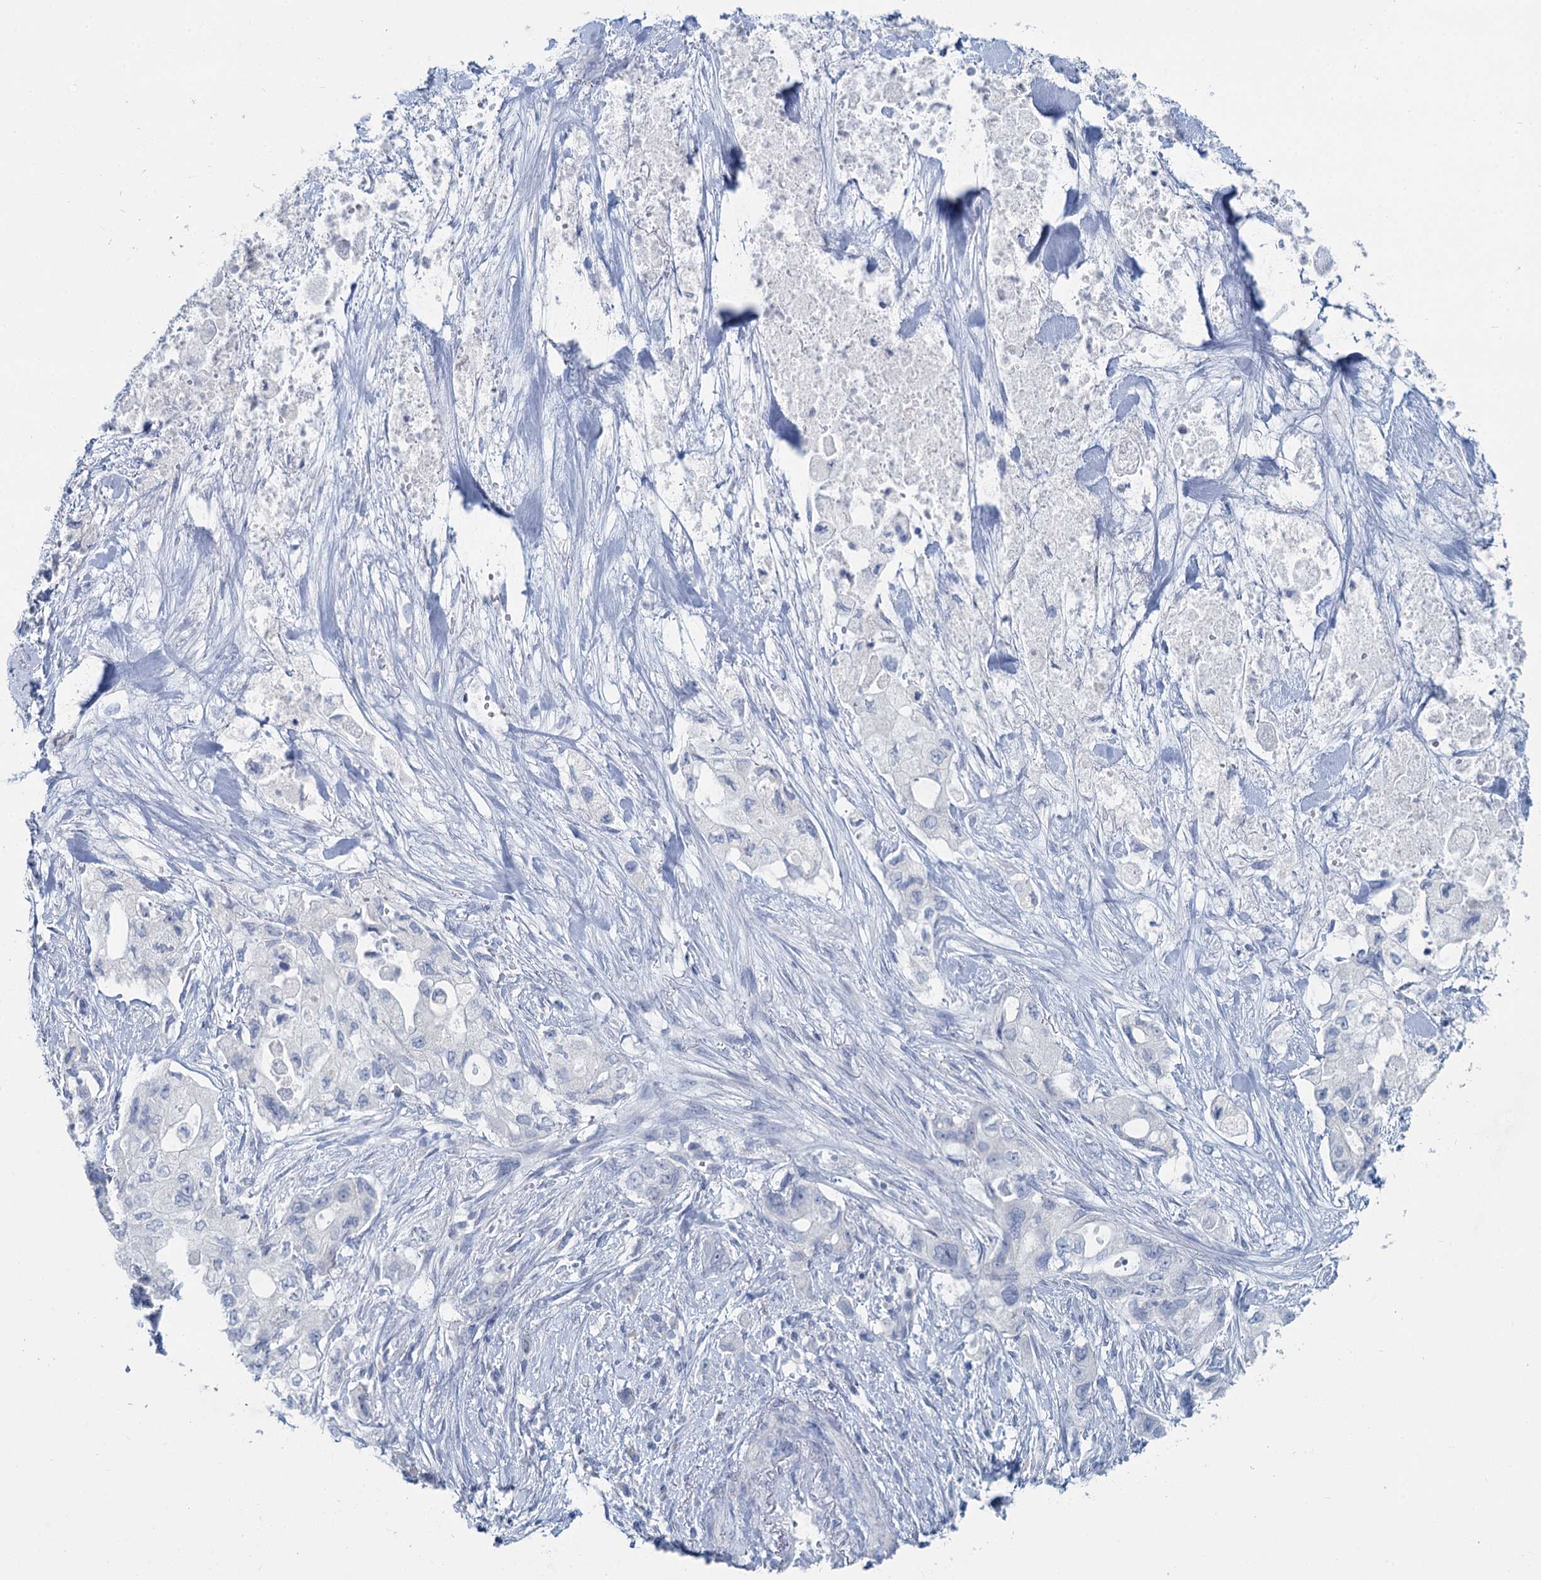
{"staining": {"intensity": "negative", "quantity": "none", "location": "none"}, "tissue": "pancreatic cancer", "cell_type": "Tumor cells", "image_type": "cancer", "snomed": [{"axis": "morphology", "description": "Adenocarcinoma, NOS"}, {"axis": "topography", "description": "Pancreas"}], "caption": "Human adenocarcinoma (pancreatic) stained for a protein using immunohistochemistry (IHC) exhibits no expression in tumor cells.", "gene": "CHGA", "patient": {"sex": "female", "age": 73}}